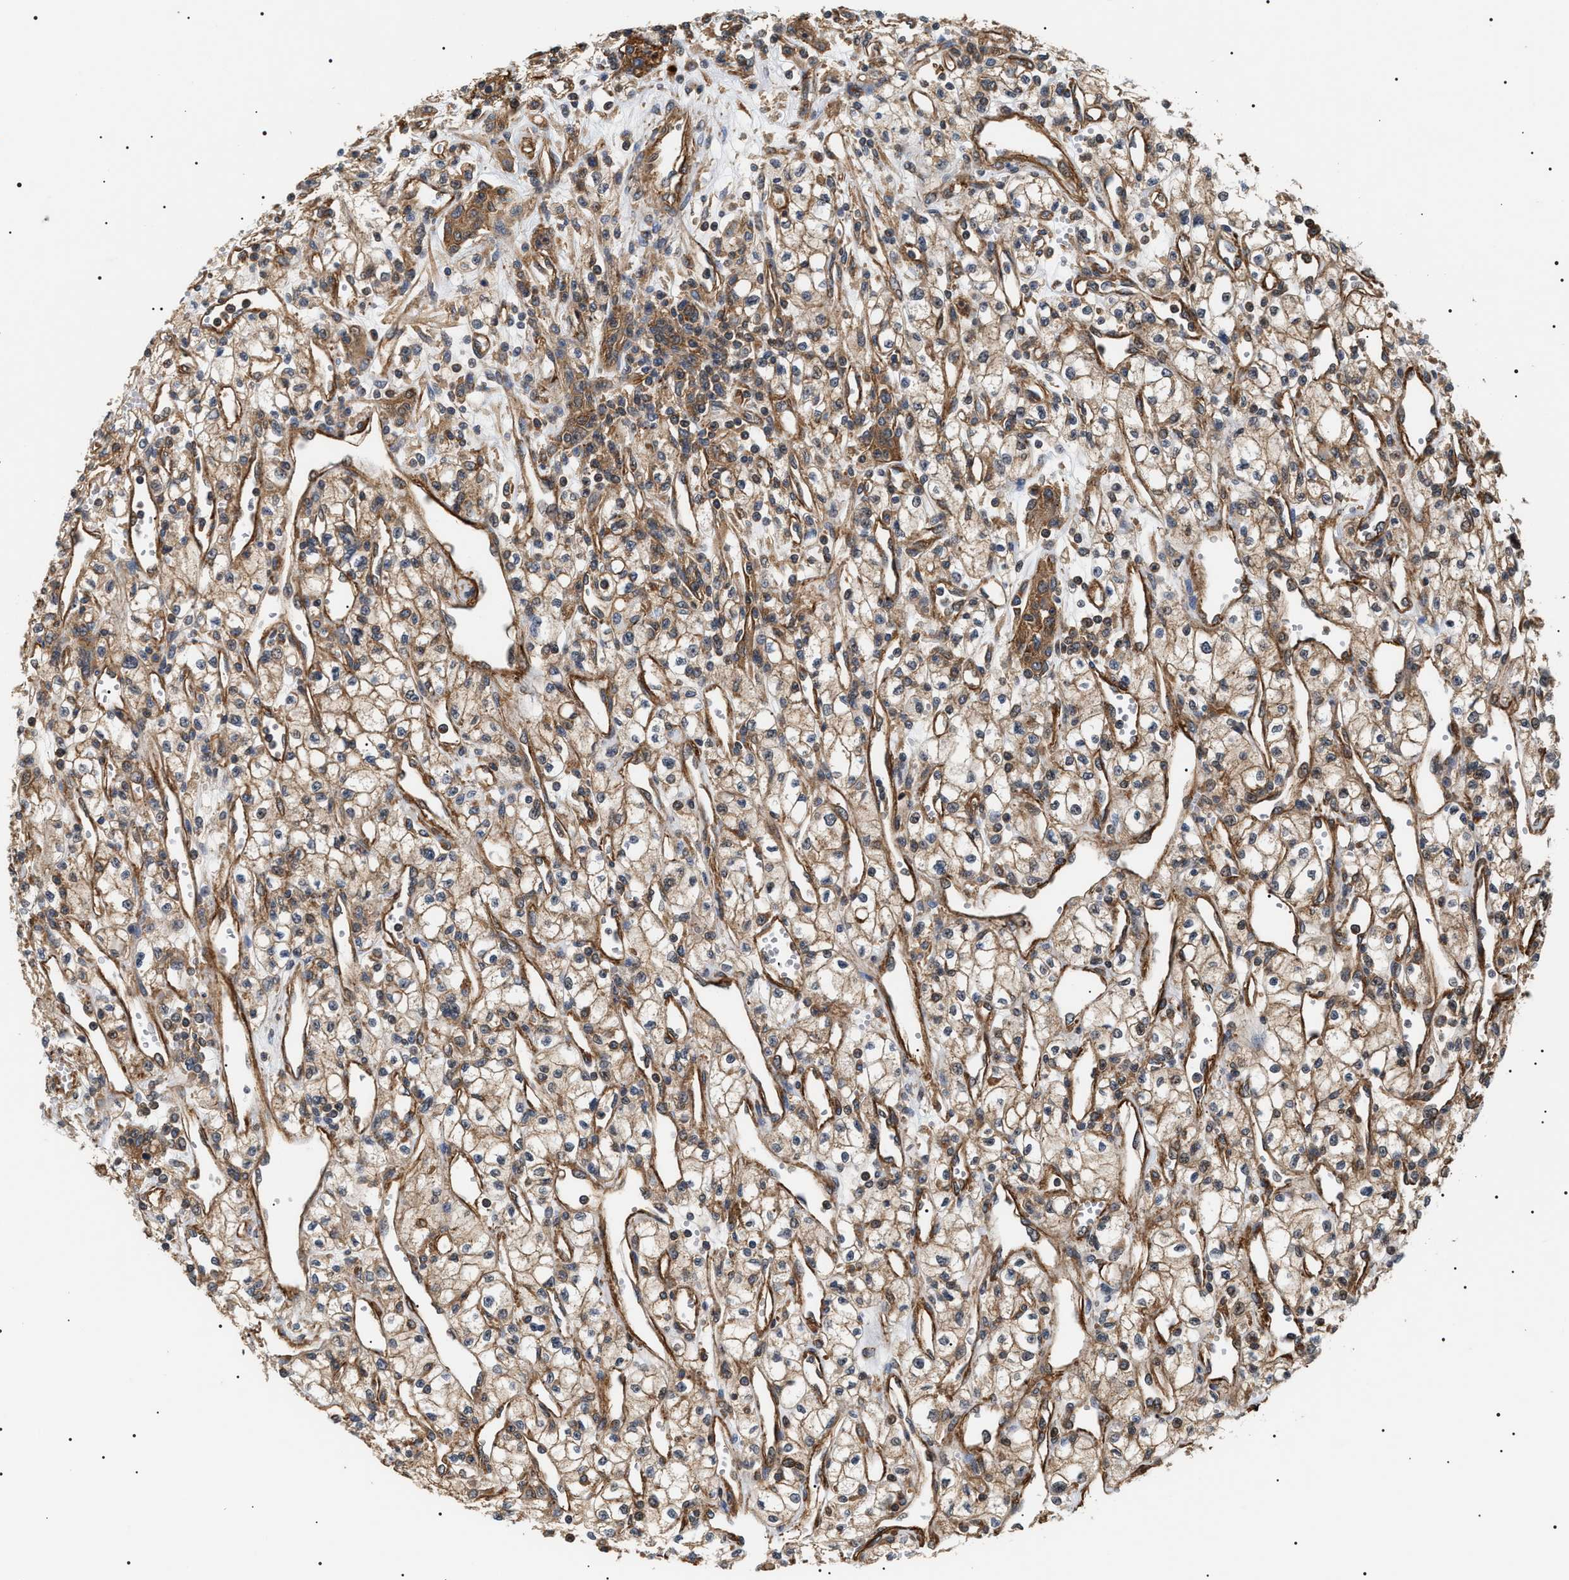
{"staining": {"intensity": "weak", "quantity": ">75%", "location": "cytoplasmic/membranous"}, "tissue": "renal cancer", "cell_type": "Tumor cells", "image_type": "cancer", "snomed": [{"axis": "morphology", "description": "Adenocarcinoma, NOS"}, {"axis": "topography", "description": "Kidney"}], "caption": "IHC of human renal cancer reveals low levels of weak cytoplasmic/membranous staining in about >75% of tumor cells.", "gene": "SH3GLB2", "patient": {"sex": "male", "age": 59}}